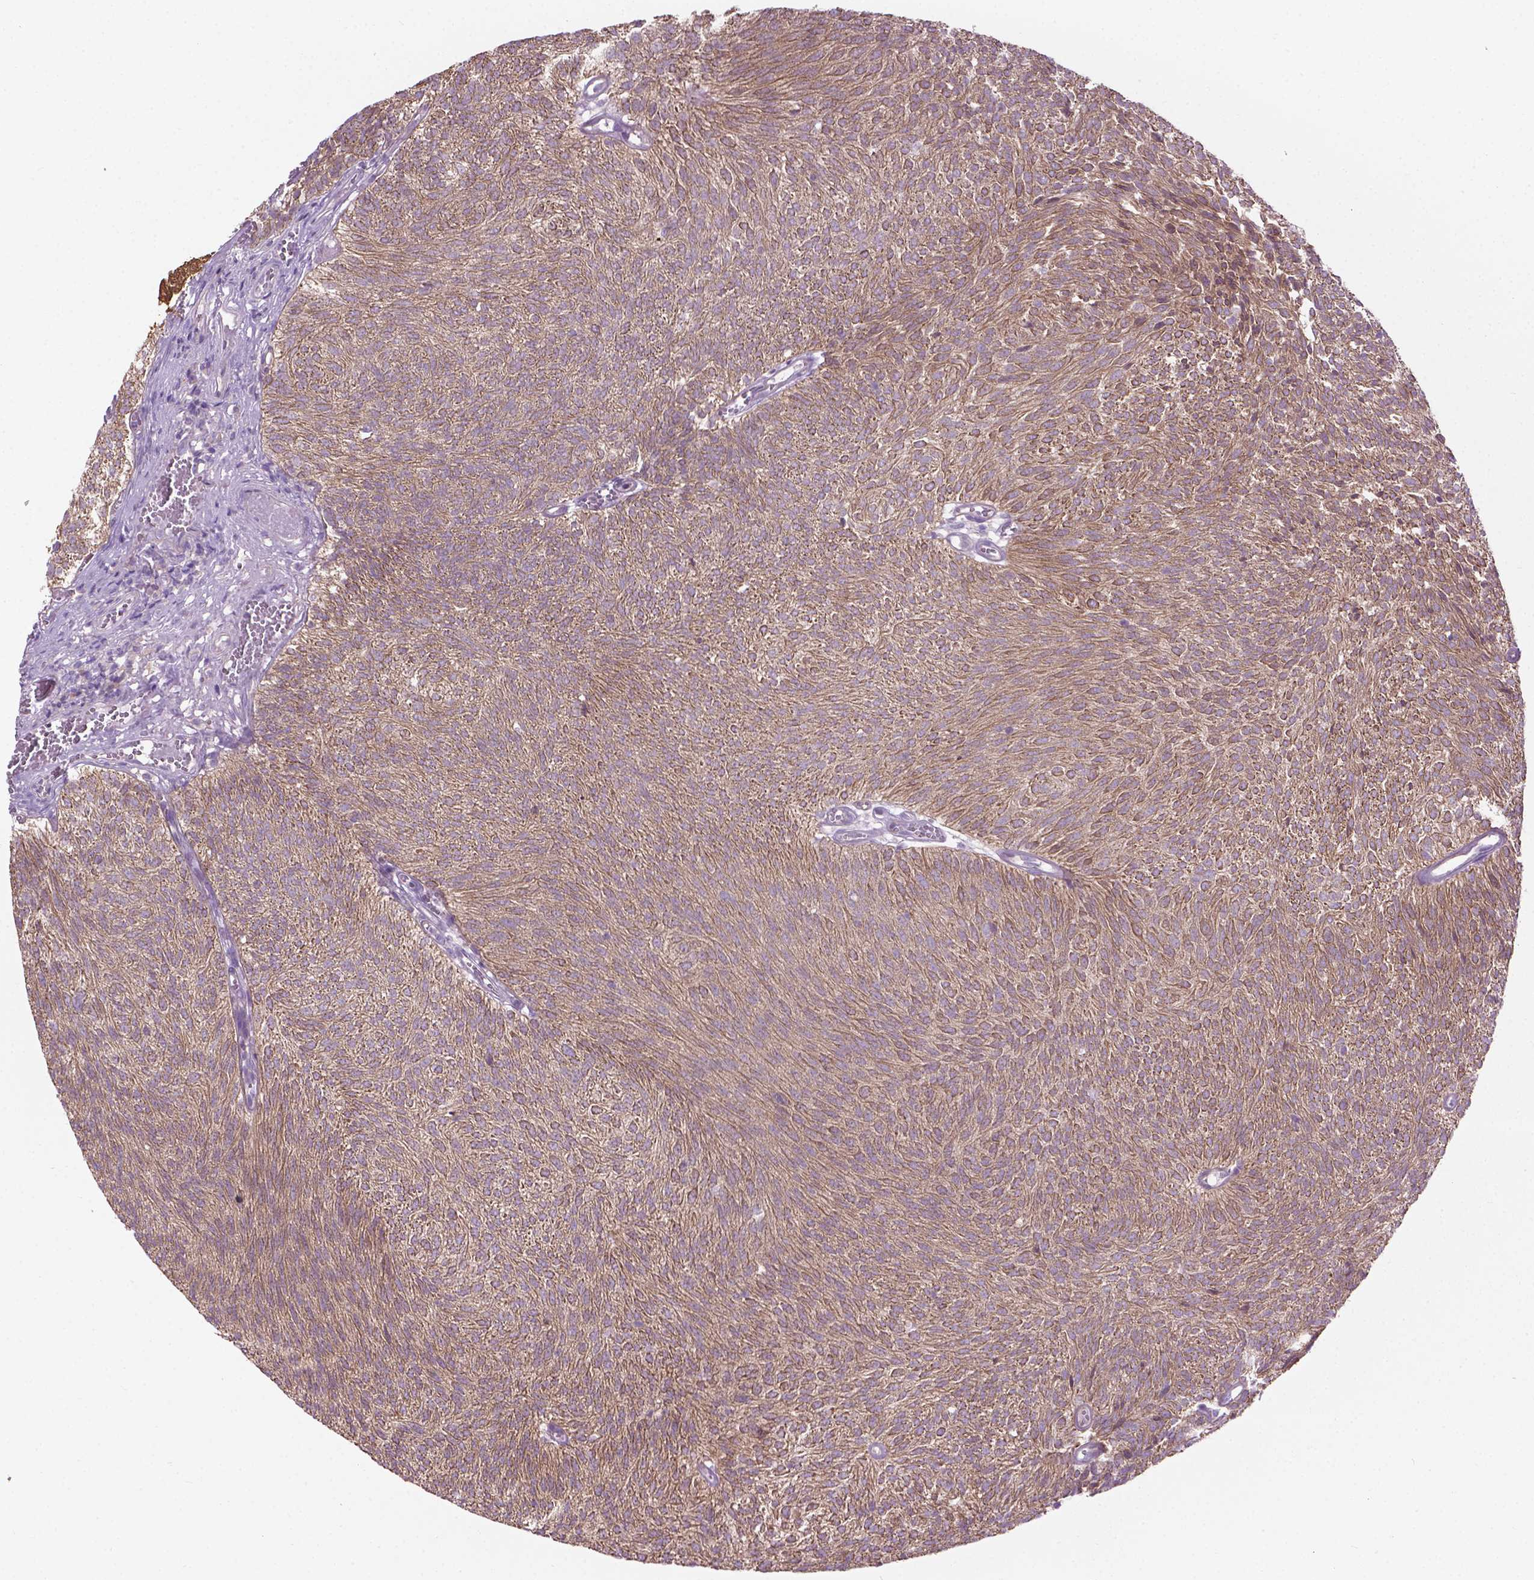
{"staining": {"intensity": "moderate", "quantity": ">75%", "location": "cytoplasmic/membranous"}, "tissue": "urothelial cancer", "cell_type": "Tumor cells", "image_type": "cancer", "snomed": [{"axis": "morphology", "description": "Urothelial carcinoma, Low grade"}, {"axis": "topography", "description": "Urinary bladder"}], "caption": "IHC (DAB) staining of human urothelial cancer demonstrates moderate cytoplasmic/membranous protein staining in approximately >75% of tumor cells.", "gene": "MZT1", "patient": {"sex": "male", "age": 77}}